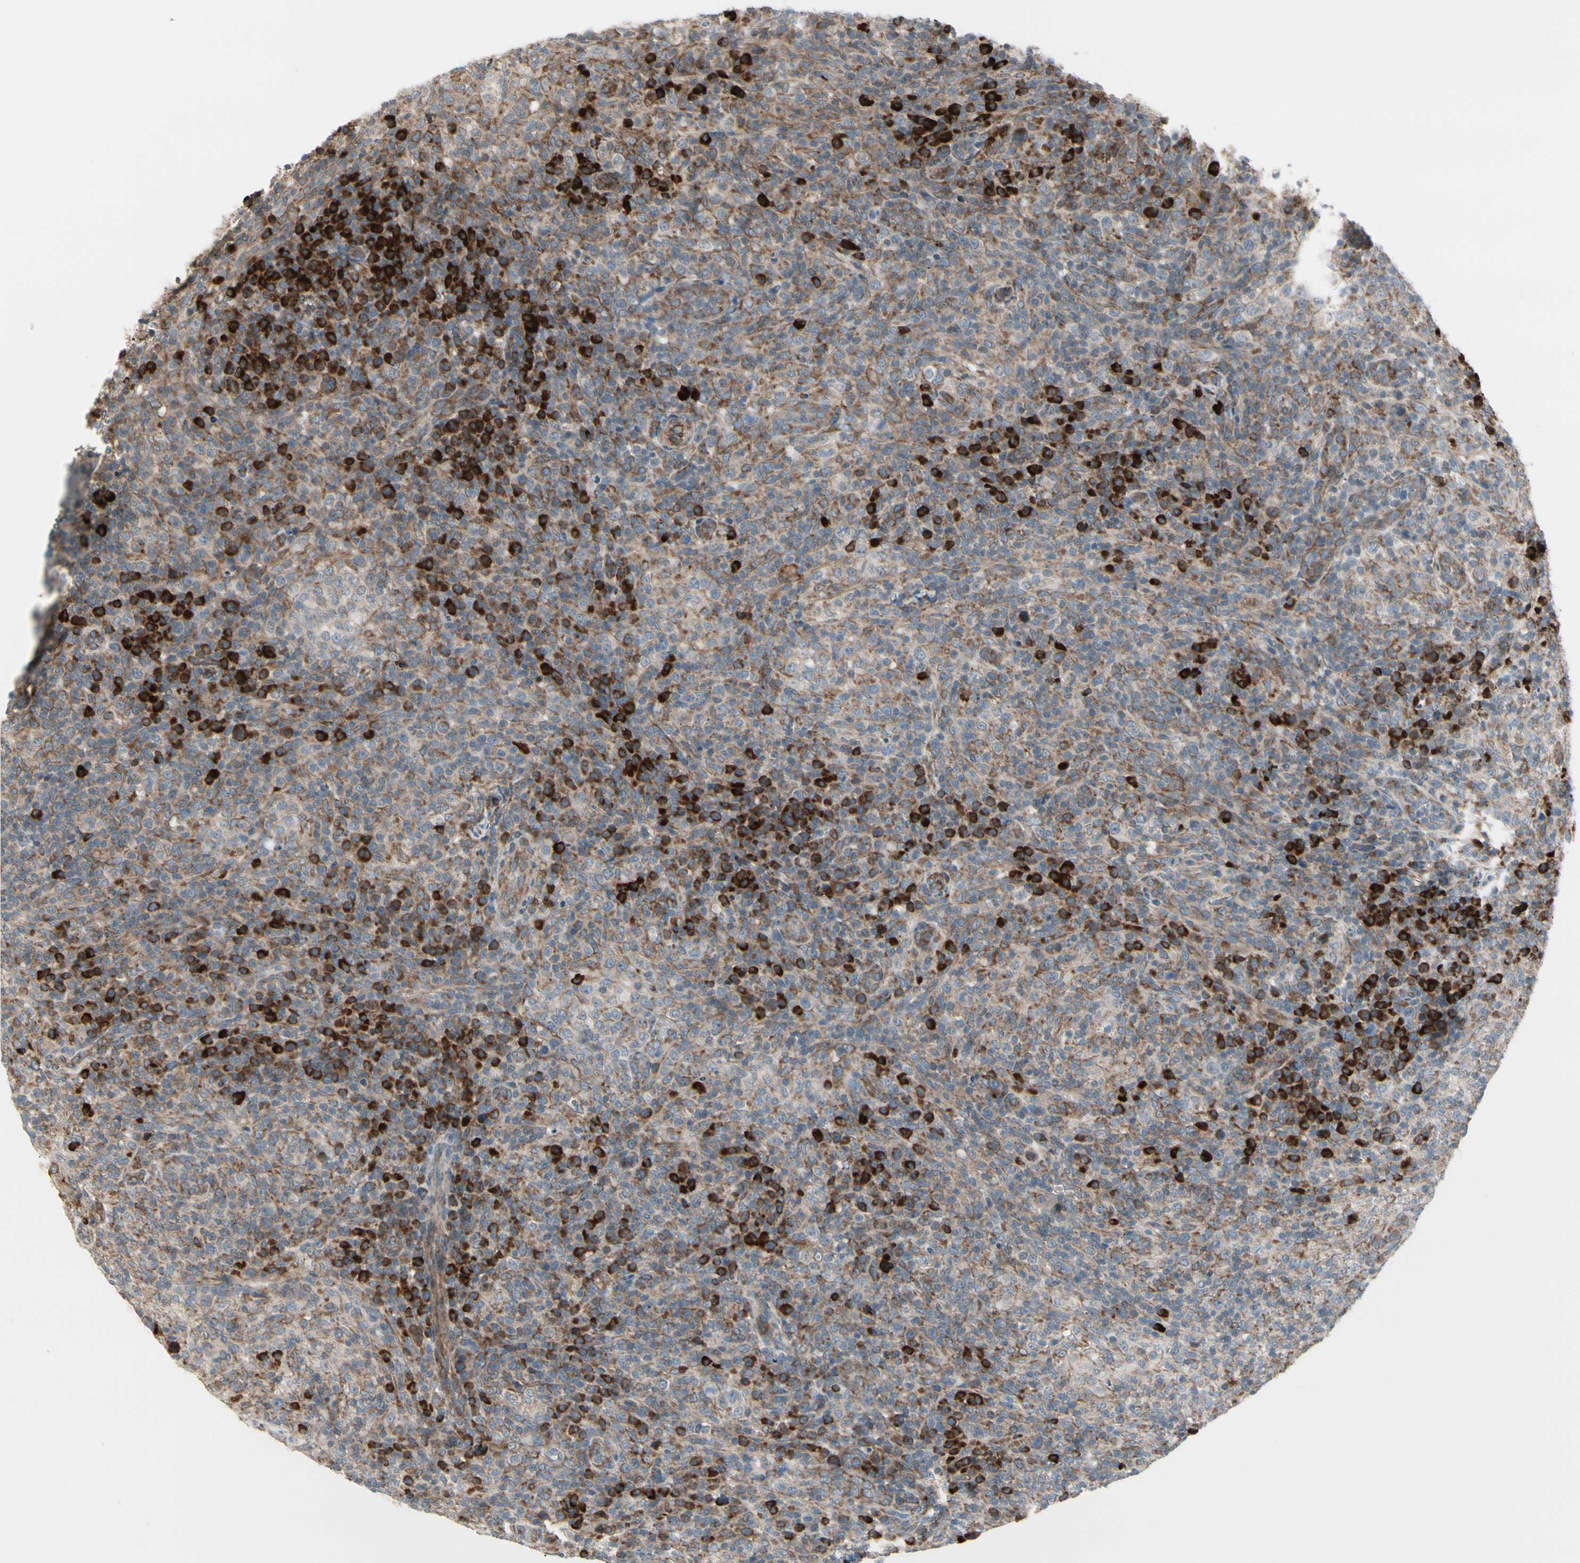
{"staining": {"intensity": "weak", "quantity": ">75%", "location": "cytoplasmic/membranous"}, "tissue": "lymphoma", "cell_type": "Tumor cells", "image_type": "cancer", "snomed": [{"axis": "morphology", "description": "Malignant lymphoma, non-Hodgkin's type, High grade"}, {"axis": "topography", "description": "Lymph node"}], "caption": "Immunohistochemical staining of high-grade malignant lymphoma, non-Hodgkin's type displays weak cytoplasmic/membranous protein expression in approximately >75% of tumor cells.", "gene": "FNDC3A", "patient": {"sex": "female", "age": 76}}